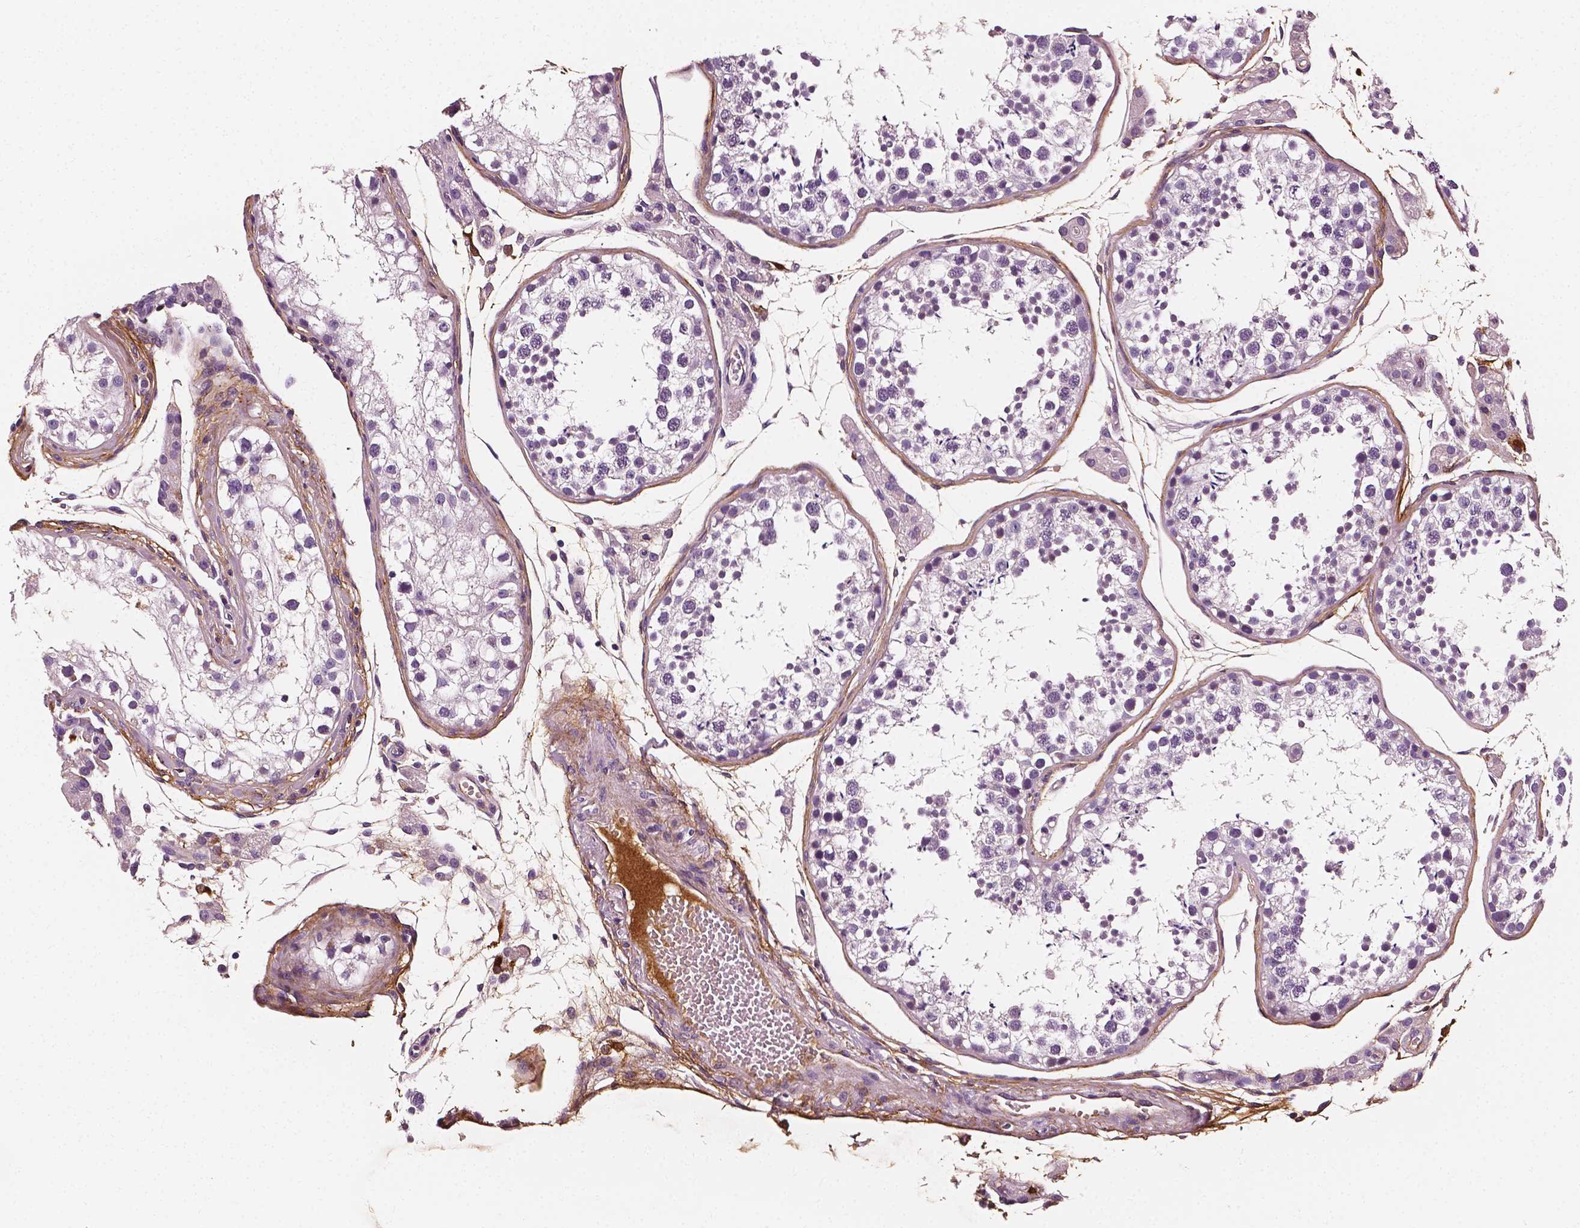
{"staining": {"intensity": "negative", "quantity": "none", "location": "none"}, "tissue": "testis", "cell_type": "Cells in seminiferous ducts", "image_type": "normal", "snomed": [{"axis": "morphology", "description": "Normal tissue, NOS"}, {"axis": "morphology", "description": "Seminoma, NOS"}, {"axis": "topography", "description": "Testis"}], "caption": "This is a histopathology image of immunohistochemistry staining of benign testis, which shows no staining in cells in seminiferous ducts. (Stains: DAB (3,3'-diaminobenzidine) IHC with hematoxylin counter stain, Microscopy: brightfield microscopy at high magnification).", "gene": "FBLN1", "patient": {"sex": "male", "age": 29}}